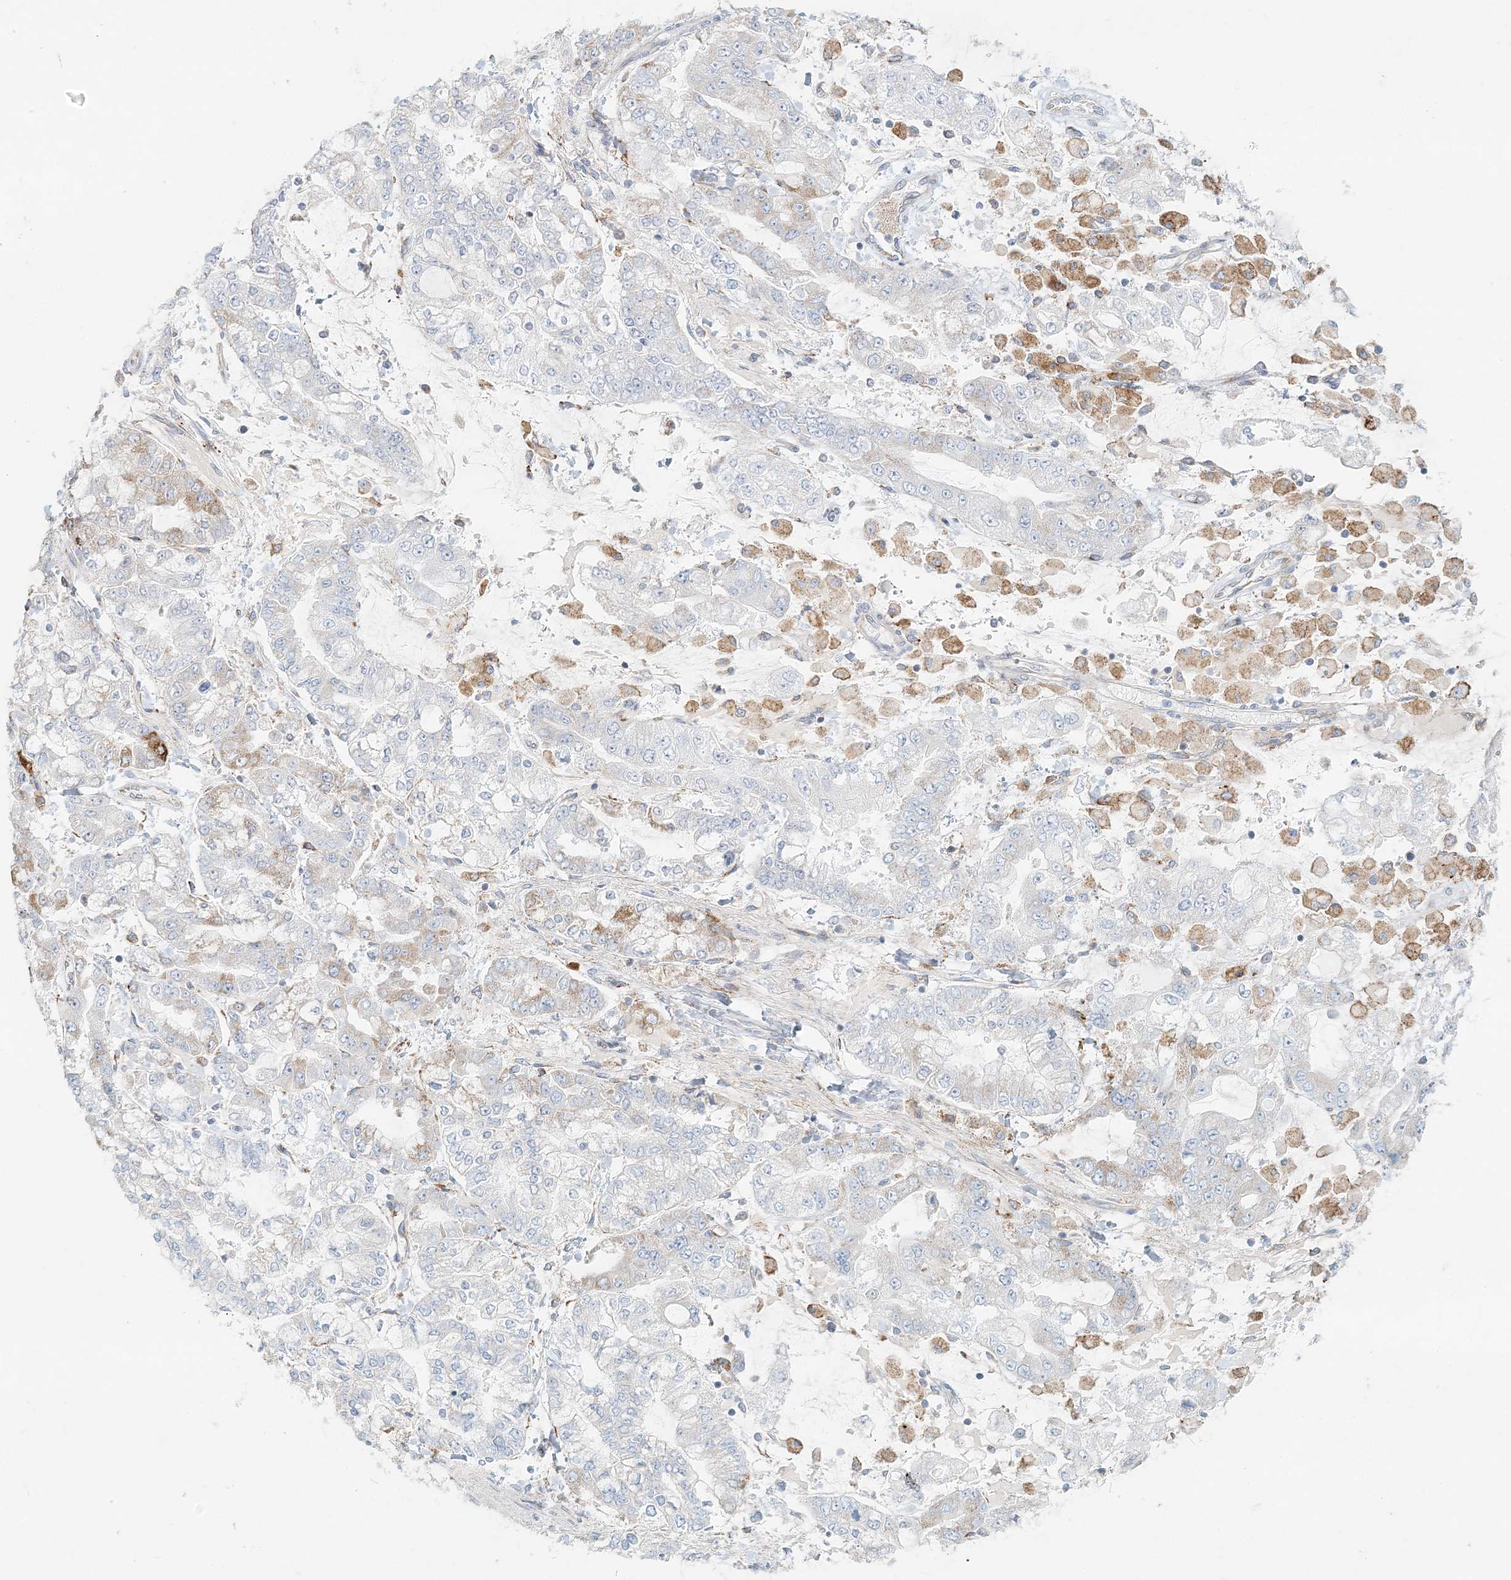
{"staining": {"intensity": "negative", "quantity": "none", "location": "none"}, "tissue": "stomach cancer", "cell_type": "Tumor cells", "image_type": "cancer", "snomed": [{"axis": "morphology", "description": "Normal tissue, NOS"}, {"axis": "morphology", "description": "Adenocarcinoma, NOS"}, {"axis": "topography", "description": "Stomach, upper"}, {"axis": "topography", "description": "Stomach"}], "caption": "This is a photomicrograph of immunohistochemistry staining of adenocarcinoma (stomach), which shows no positivity in tumor cells.", "gene": "STK11IP", "patient": {"sex": "male", "age": 76}}